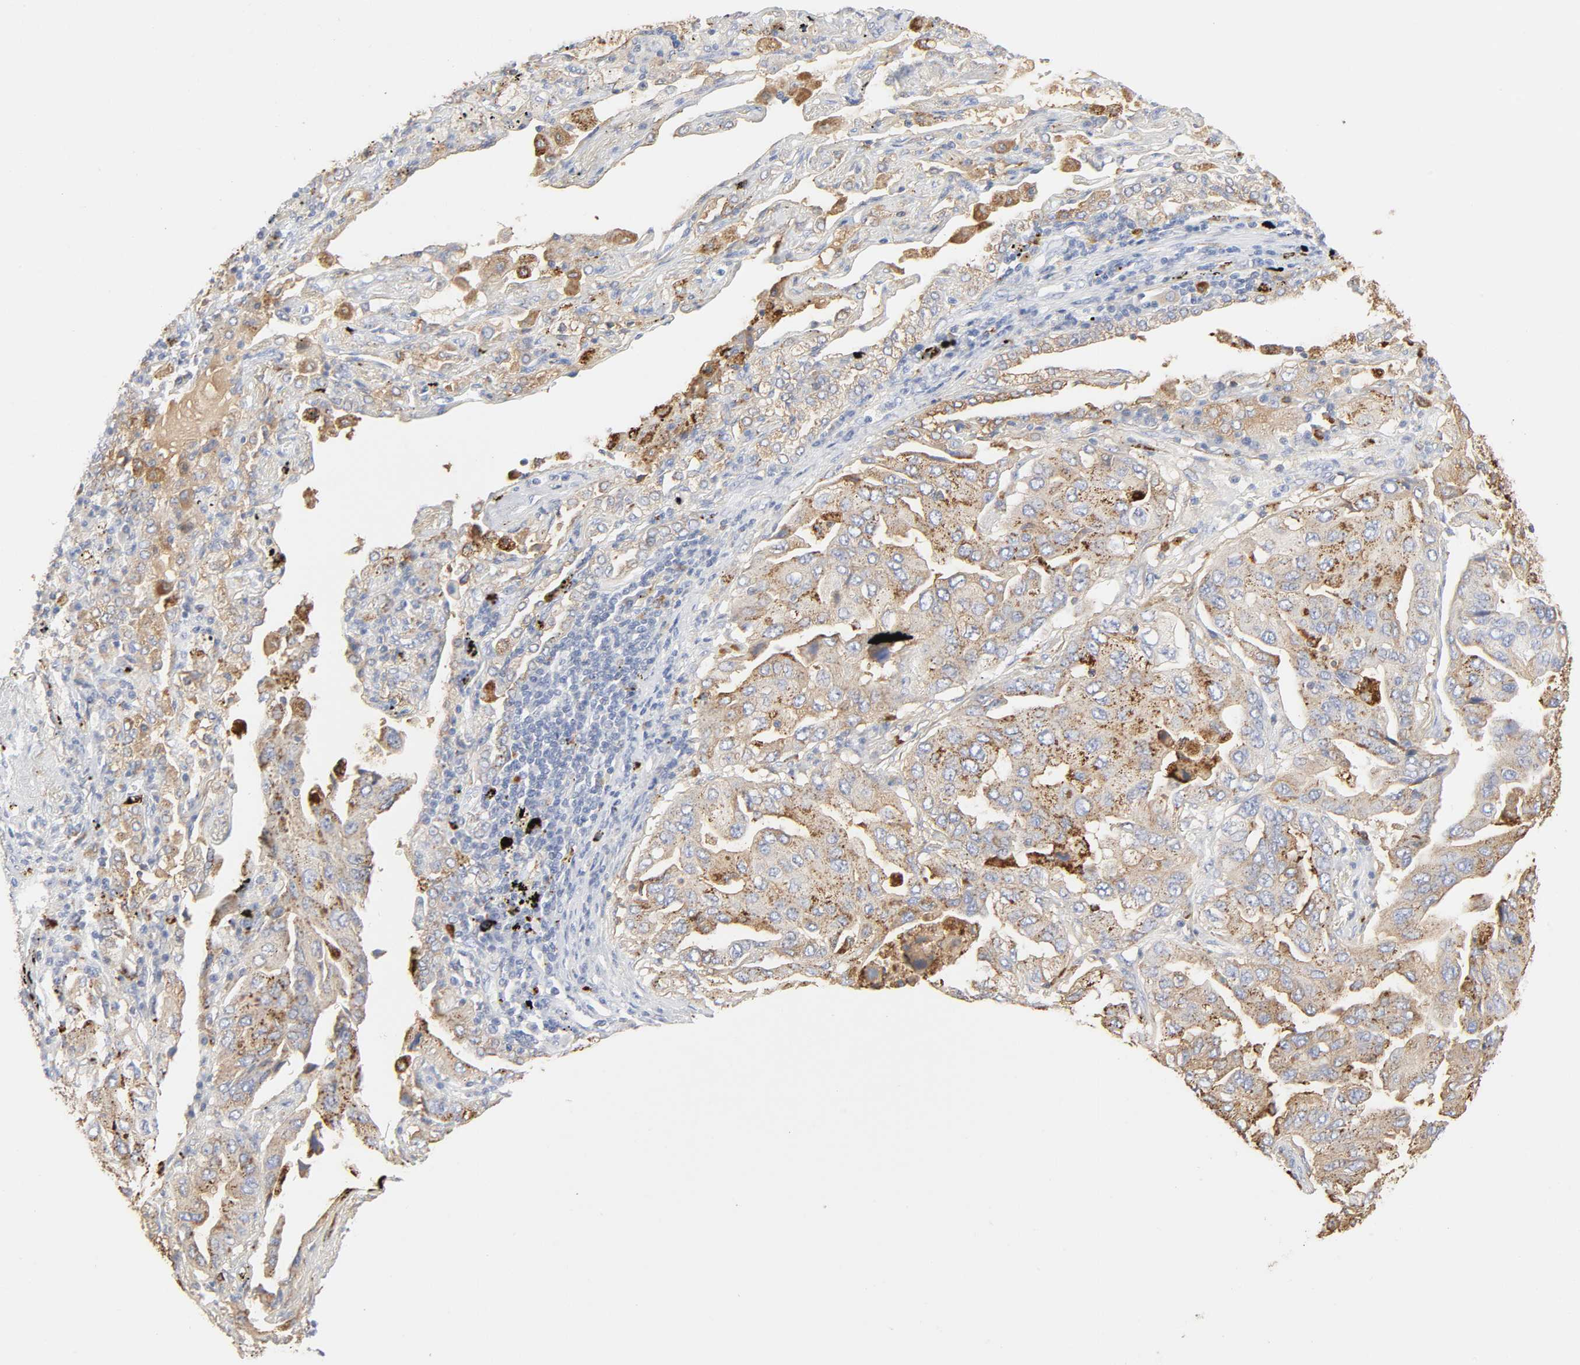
{"staining": {"intensity": "moderate", "quantity": "25%-75%", "location": "cytoplasmic/membranous"}, "tissue": "lung cancer", "cell_type": "Tumor cells", "image_type": "cancer", "snomed": [{"axis": "morphology", "description": "Adenocarcinoma, NOS"}, {"axis": "topography", "description": "Lung"}], "caption": "Adenocarcinoma (lung) stained with immunohistochemistry (IHC) reveals moderate cytoplasmic/membranous staining in about 25%-75% of tumor cells.", "gene": "MAGEB17", "patient": {"sex": "female", "age": 65}}